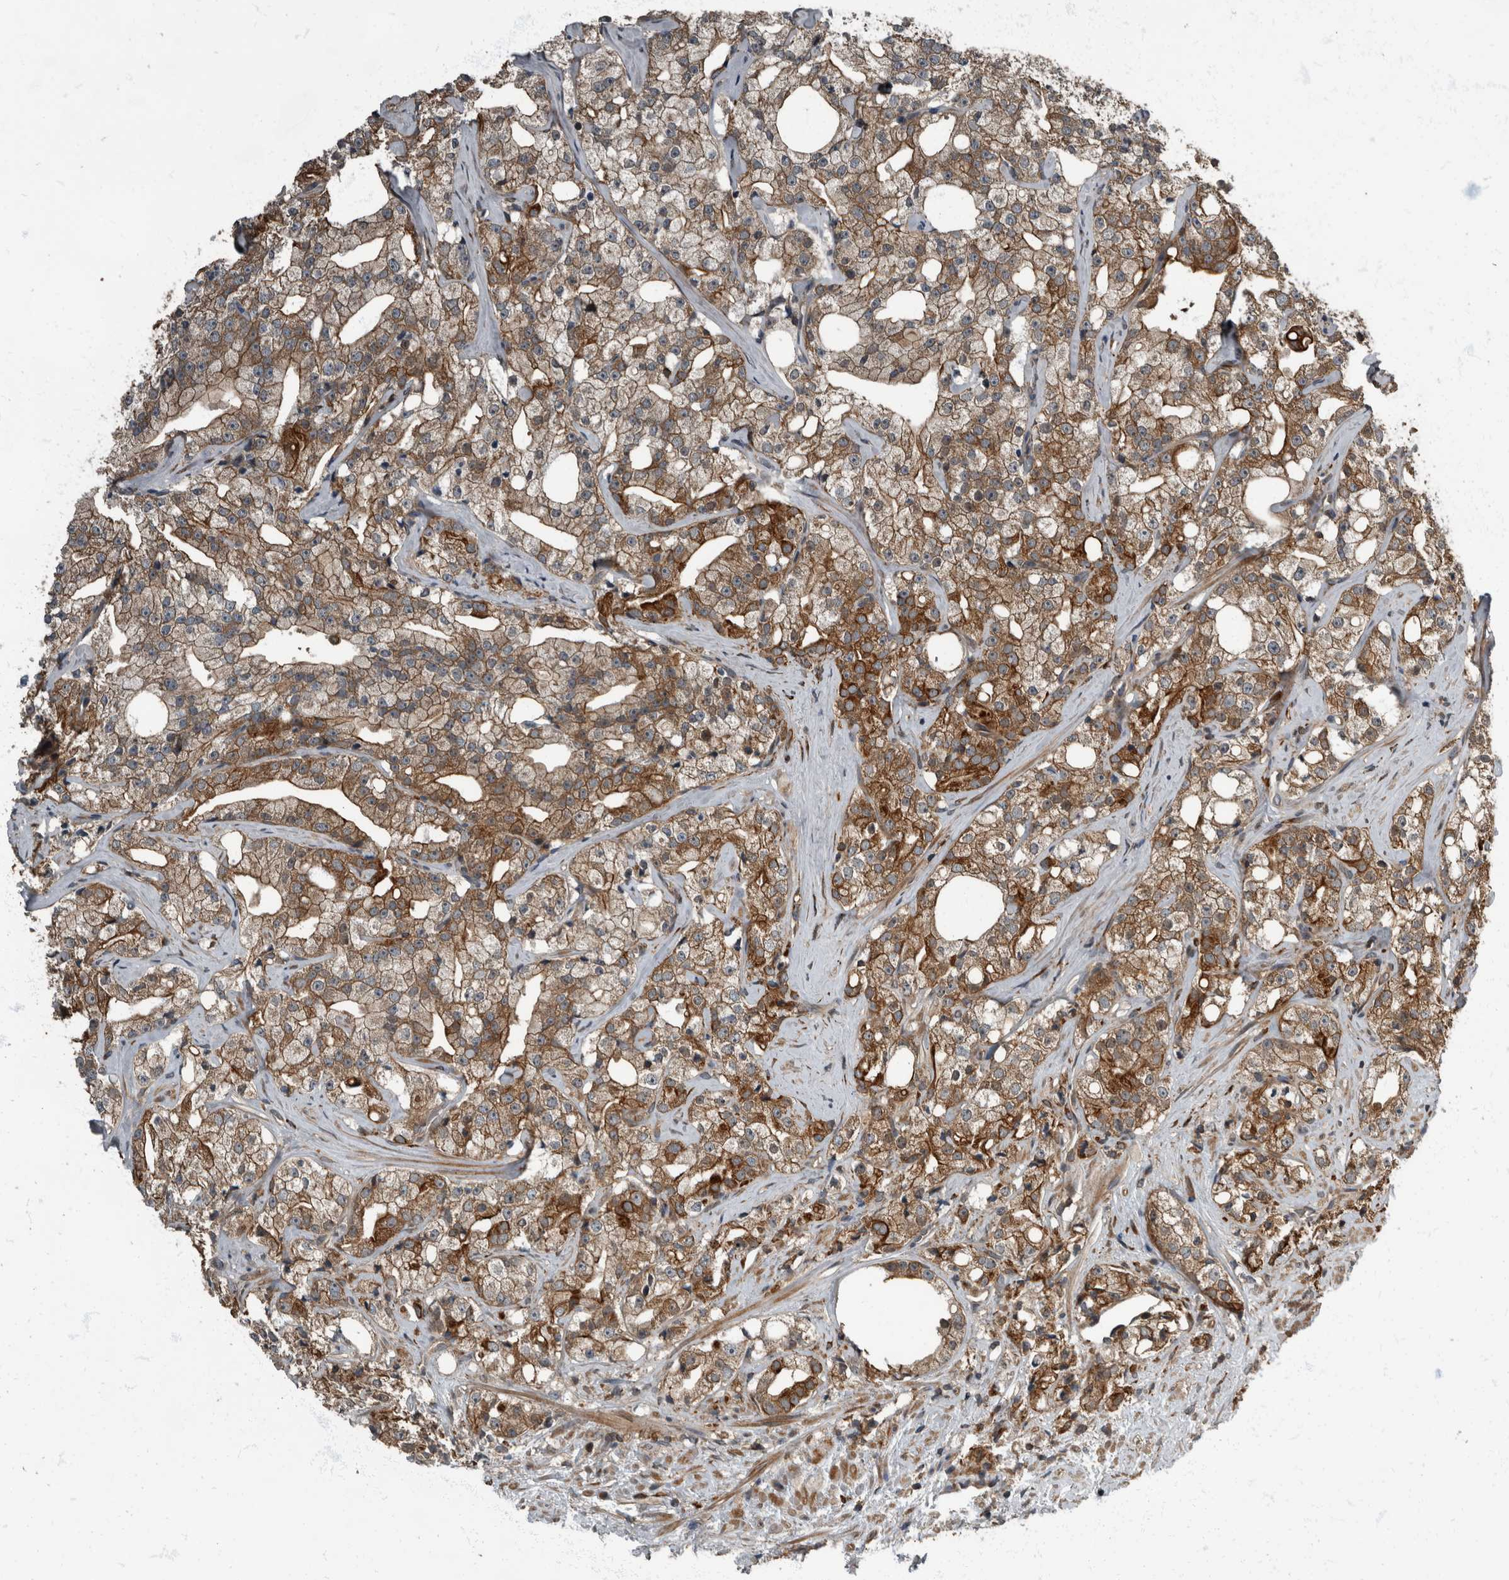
{"staining": {"intensity": "moderate", "quantity": ">75%", "location": "cytoplasmic/membranous"}, "tissue": "prostate cancer", "cell_type": "Tumor cells", "image_type": "cancer", "snomed": [{"axis": "morphology", "description": "Adenocarcinoma, High grade"}, {"axis": "topography", "description": "Prostate"}], "caption": "Immunohistochemical staining of prostate cancer (high-grade adenocarcinoma) exhibits medium levels of moderate cytoplasmic/membranous protein expression in about >75% of tumor cells.", "gene": "RABGGTB", "patient": {"sex": "male", "age": 64}}